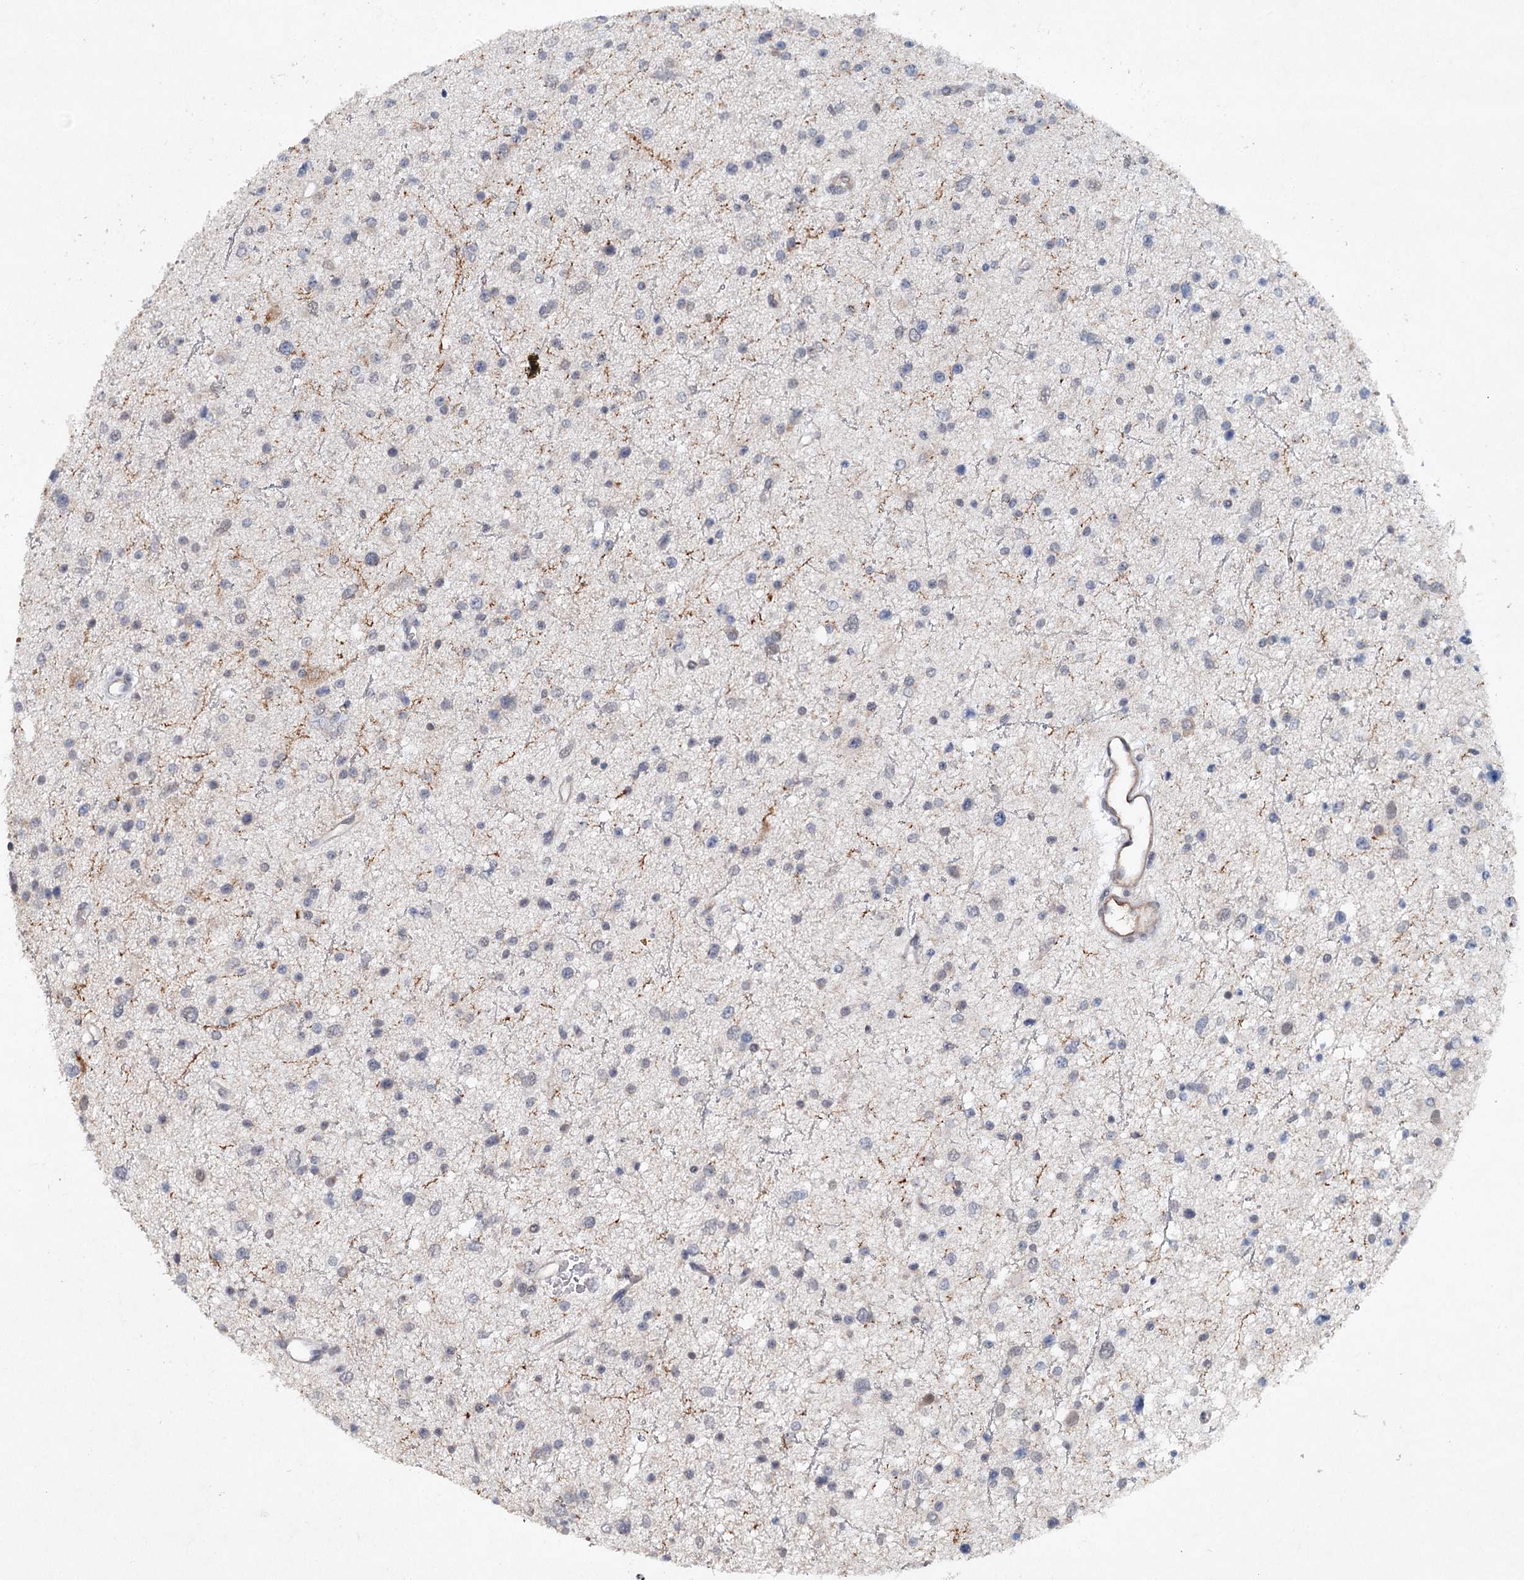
{"staining": {"intensity": "negative", "quantity": "none", "location": "none"}, "tissue": "glioma", "cell_type": "Tumor cells", "image_type": "cancer", "snomed": [{"axis": "morphology", "description": "Glioma, malignant, Low grade"}, {"axis": "topography", "description": "Brain"}], "caption": "Immunohistochemistry image of neoplastic tissue: human malignant low-grade glioma stained with DAB exhibits no significant protein positivity in tumor cells. (DAB (3,3'-diaminobenzidine) immunohistochemistry (IHC) visualized using brightfield microscopy, high magnification).", "gene": "SYNPO", "patient": {"sex": "female", "age": 37}}